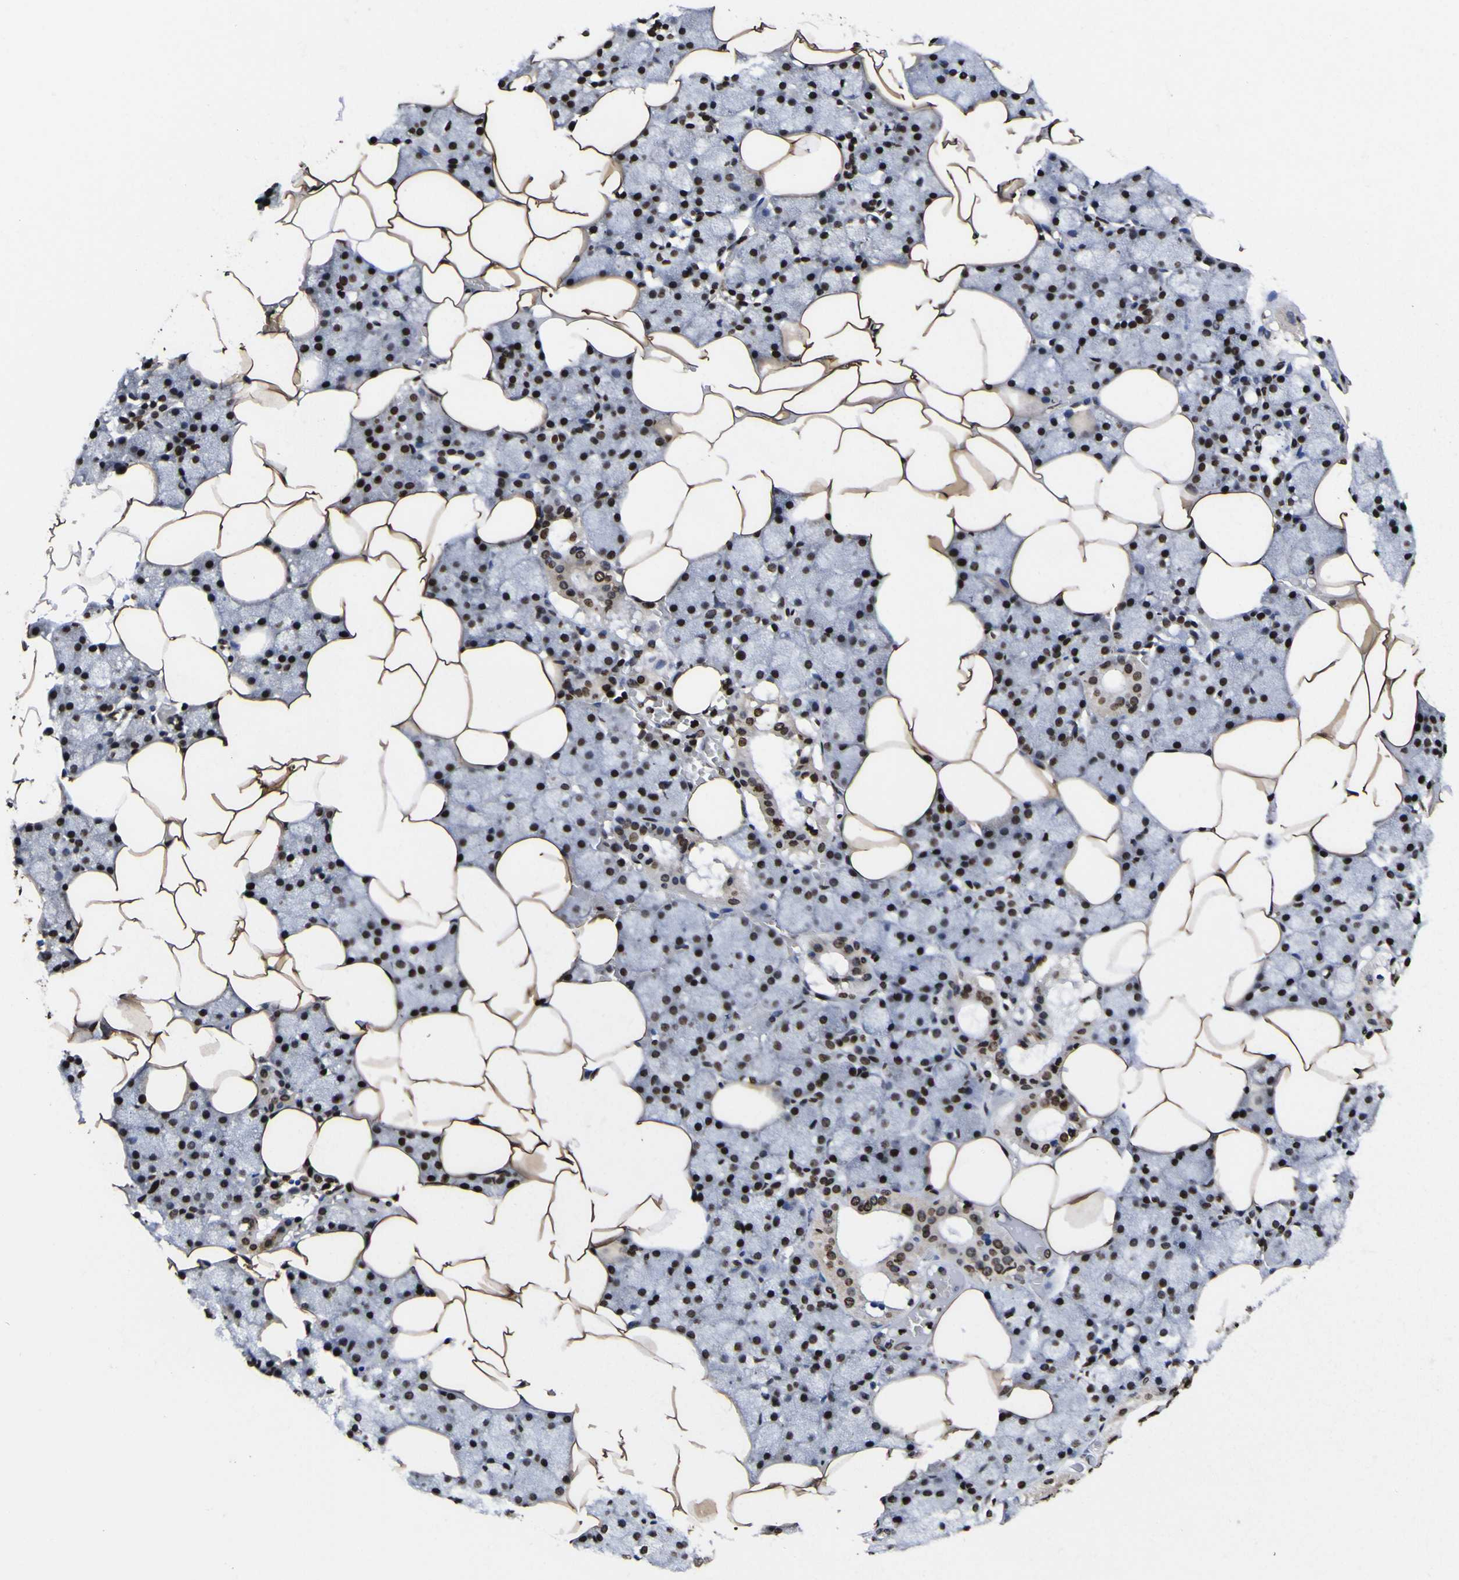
{"staining": {"intensity": "strong", "quantity": ">75%", "location": "nuclear"}, "tissue": "salivary gland", "cell_type": "Glandular cells", "image_type": "normal", "snomed": [{"axis": "morphology", "description": "Normal tissue, NOS"}, {"axis": "topography", "description": "Salivary gland"}], "caption": "Human salivary gland stained for a protein (brown) exhibits strong nuclear positive expression in about >75% of glandular cells.", "gene": "PIAS1", "patient": {"sex": "male", "age": 62}}